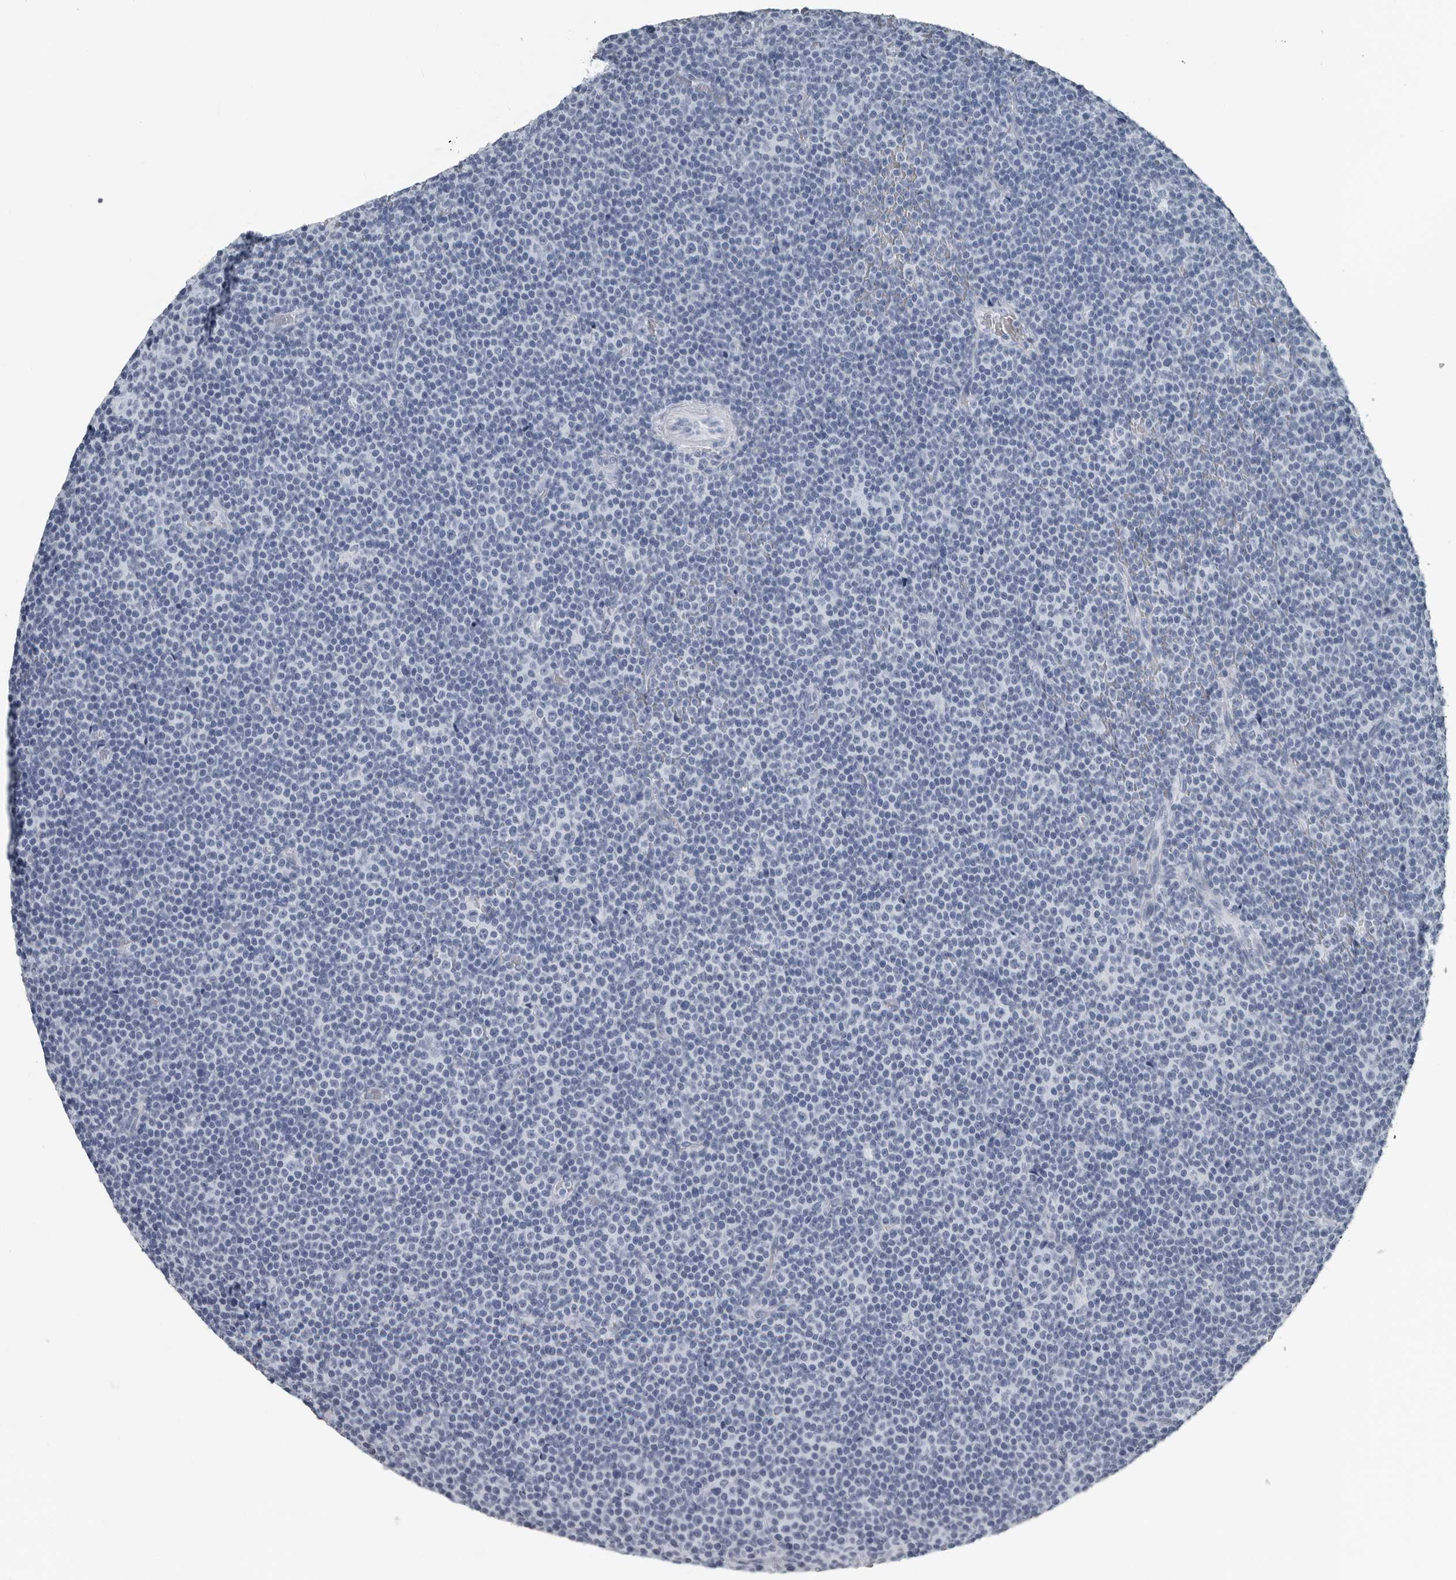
{"staining": {"intensity": "negative", "quantity": "none", "location": "none"}, "tissue": "lymphoma", "cell_type": "Tumor cells", "image_type": "cancer", "snomed": [{"axis": "morphology", "description": "Malignant lymphoma, non-Hodgkin's type, Low grade"}, {"axis": "topography", "description": "Lymph node"}], "caption": "IHC histopathology image of malignant lymphoma, non-Hodgkin's type (low-grade) stained for a protein (brown), which displays no staining in tumor cells. (Stains: DAB immunohistochemistry with hematoxylin counter stain, Microscopy: brightfield microscopy at high magnification).", "gene": "PRSS1", "patient": {"sex": "female", "age": 67}}